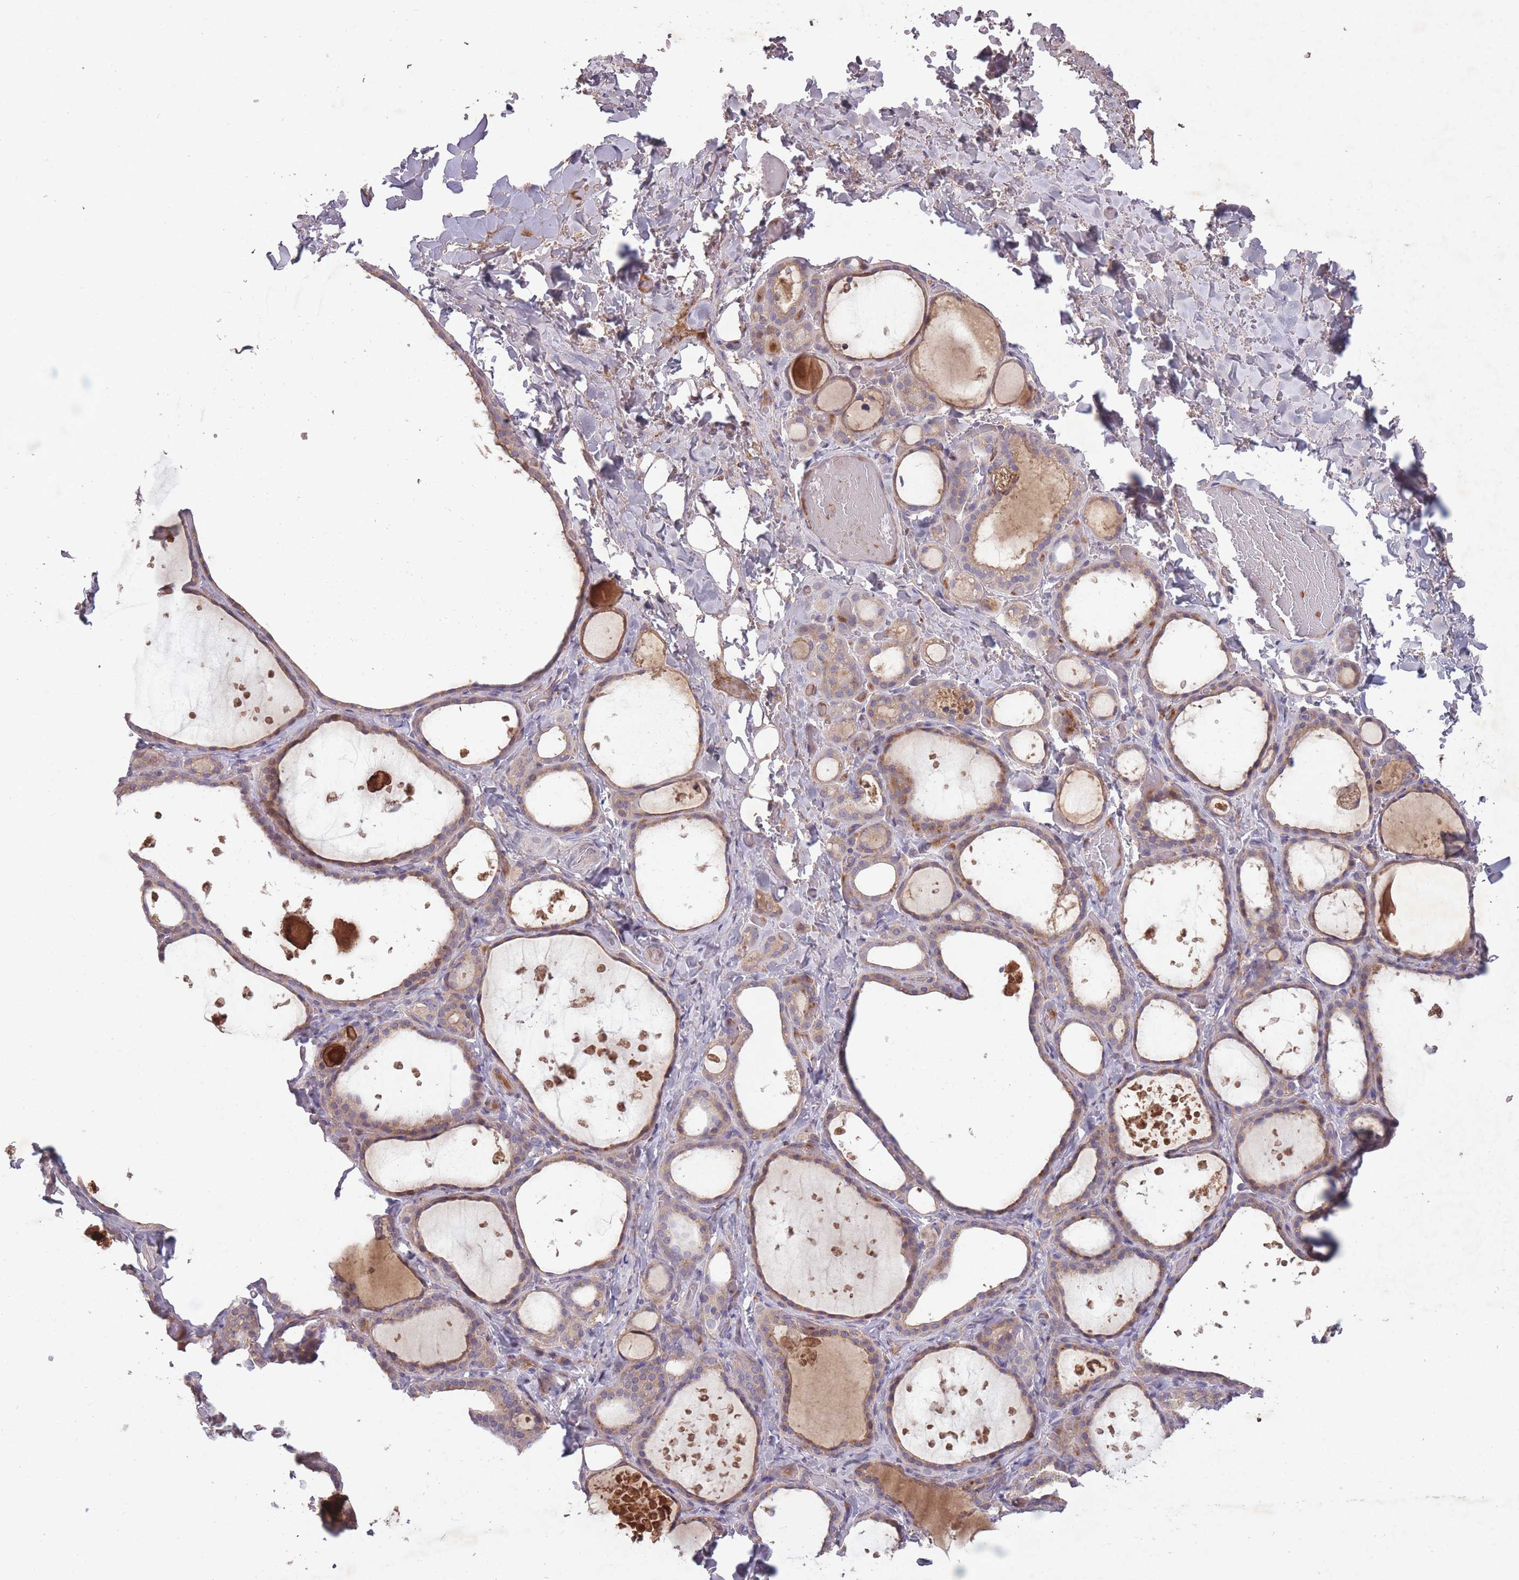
{"staining": {"intensity": "weak", "quantity": "25%-75%", "location": "cytoplasmic/membranous"}, "tissue": "thyroid gland", "cell_type": "Glandular cells", "image_type": "normal", "snomed": [{"axis": "morphology", "description": "Normal tissue, NOS"}, {"axis": "topography", "description": "Thyroid gland"}], "caption": "Immunohistochemical staining of unremarkable thyroid gland exhibits 25%-75% levels of weak cytoplasmic/membranous protein expression in about 25%-75% of glandular cells.", "gene": "OR2V1", "patient": {"sex": "female", "age": 44}}